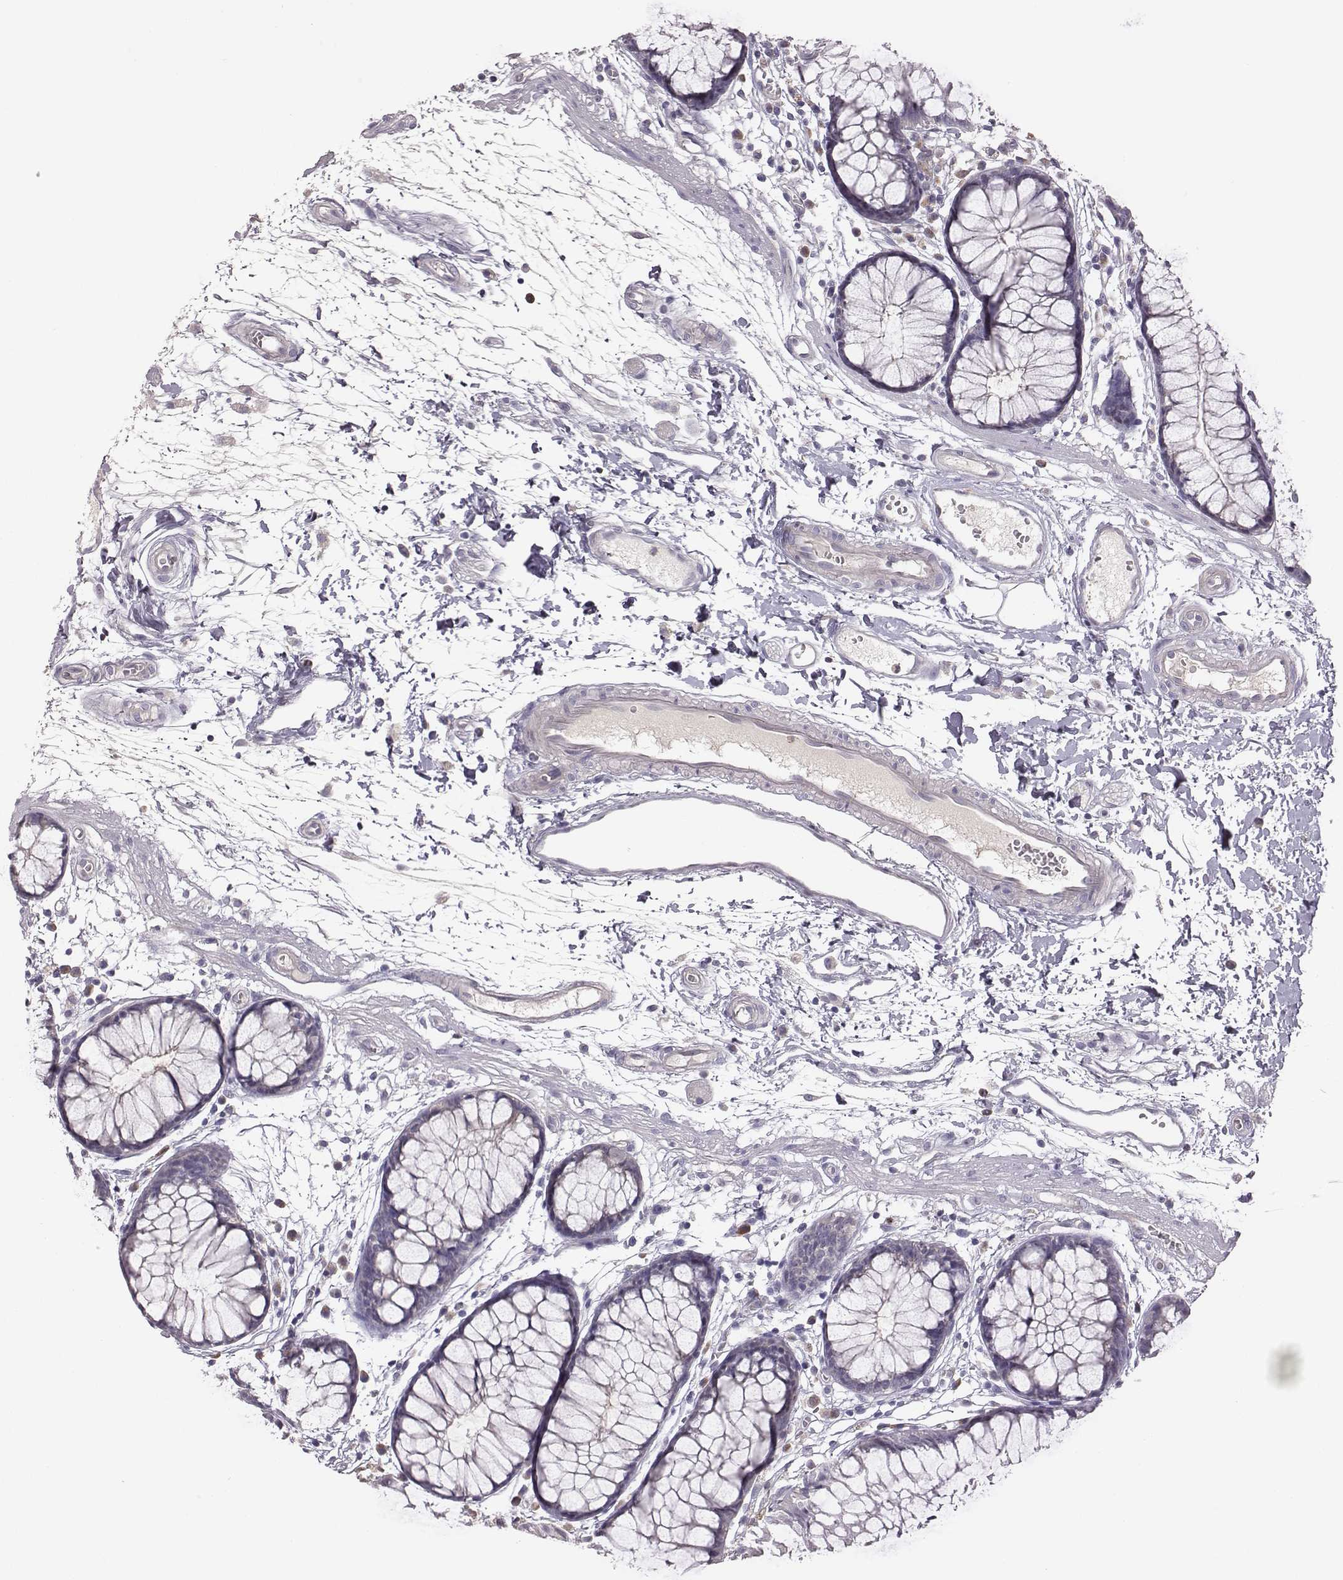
{"staining": {"intensity": "negative", "quantity": "none", "location": "none"}, "tissue": "colon", "cell_type": "Endothelial cells", "image_type": "normal", "snomed": [{"axis": "morphology", "description": "Normal tissue, NOS"}, {"axis": "morphology", "description": "Adenocarcinoma, NOS"}, {"axis": "topography", "description": "Colon"}], "caption": "An immunohistochemistry histopathology image of benign colon is shown. There is no staining in endothelial cells of colon. (Stains: DAB (3,3'-diaminobenzidine) immunohistochemistry with hematoxylin counter stain, Microscopy: brightfield microscopy at high magnification).", "gene": "KMO", "patient": {"sex": "male", "age": 65}}